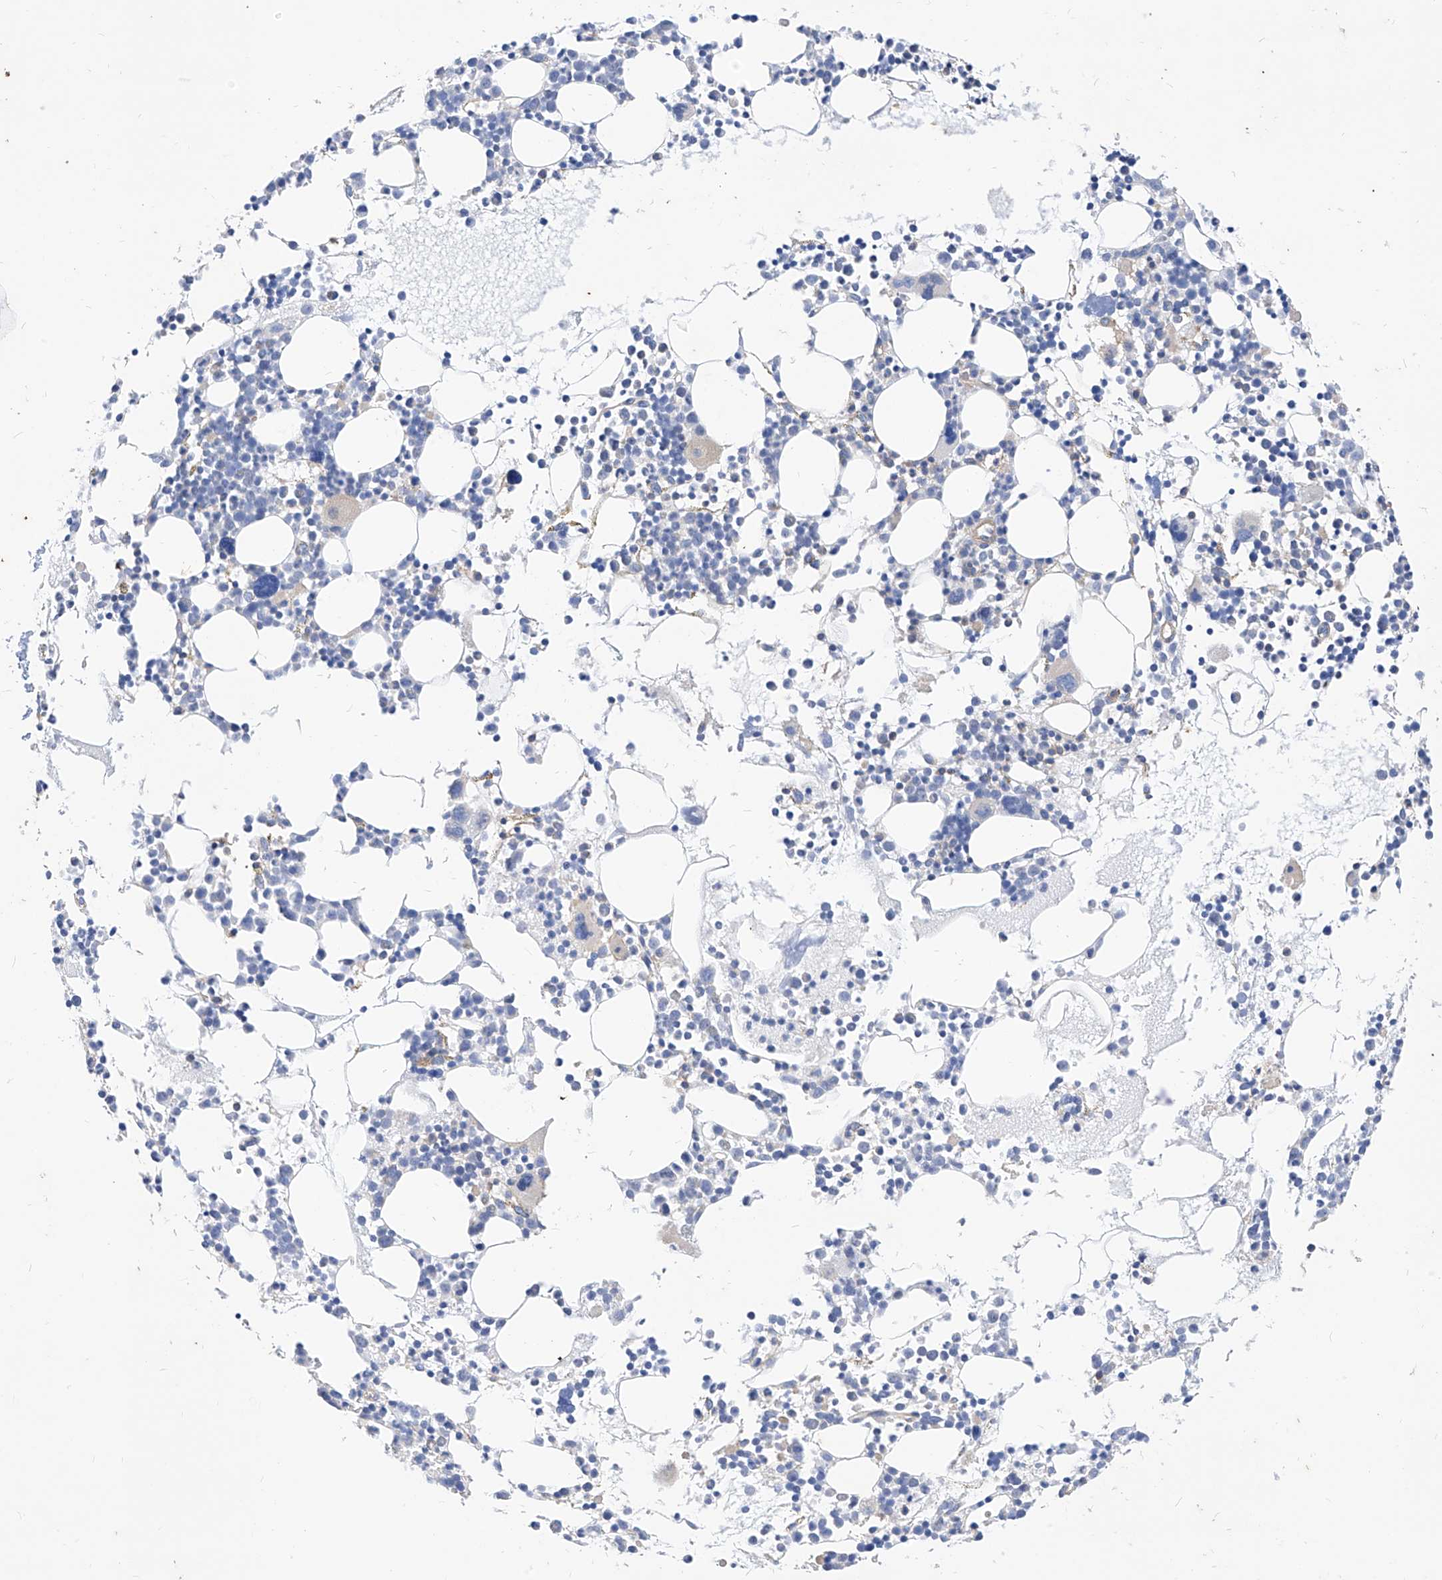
{"staining": {"intensity": "negative", "quantity": "none", "location": "none"}, "tissue": "bone marrow", "cell_type": "Hematopoietic cells", "image_type": "normal", "snomed": [{"axis": "morphology", "description": "Normal tissue, NOS"}, {"axis": "topography", "description": "Bone marrow"}], "caption": "Immunohistochemistry (IHC) image of unremarkable bone marrow stained for a protein (brown), which demonstrates no staining in hematopoietic cells. The staining was performed using DAB (3,3'-diaminobenzidine) to visualize the protein expression in brown, while the nuclei were stained in blue with hematoxylin (Magnification: 20x).", "gene": "SCGB2A1", "patient": {"sex": "female", "age": 62}}